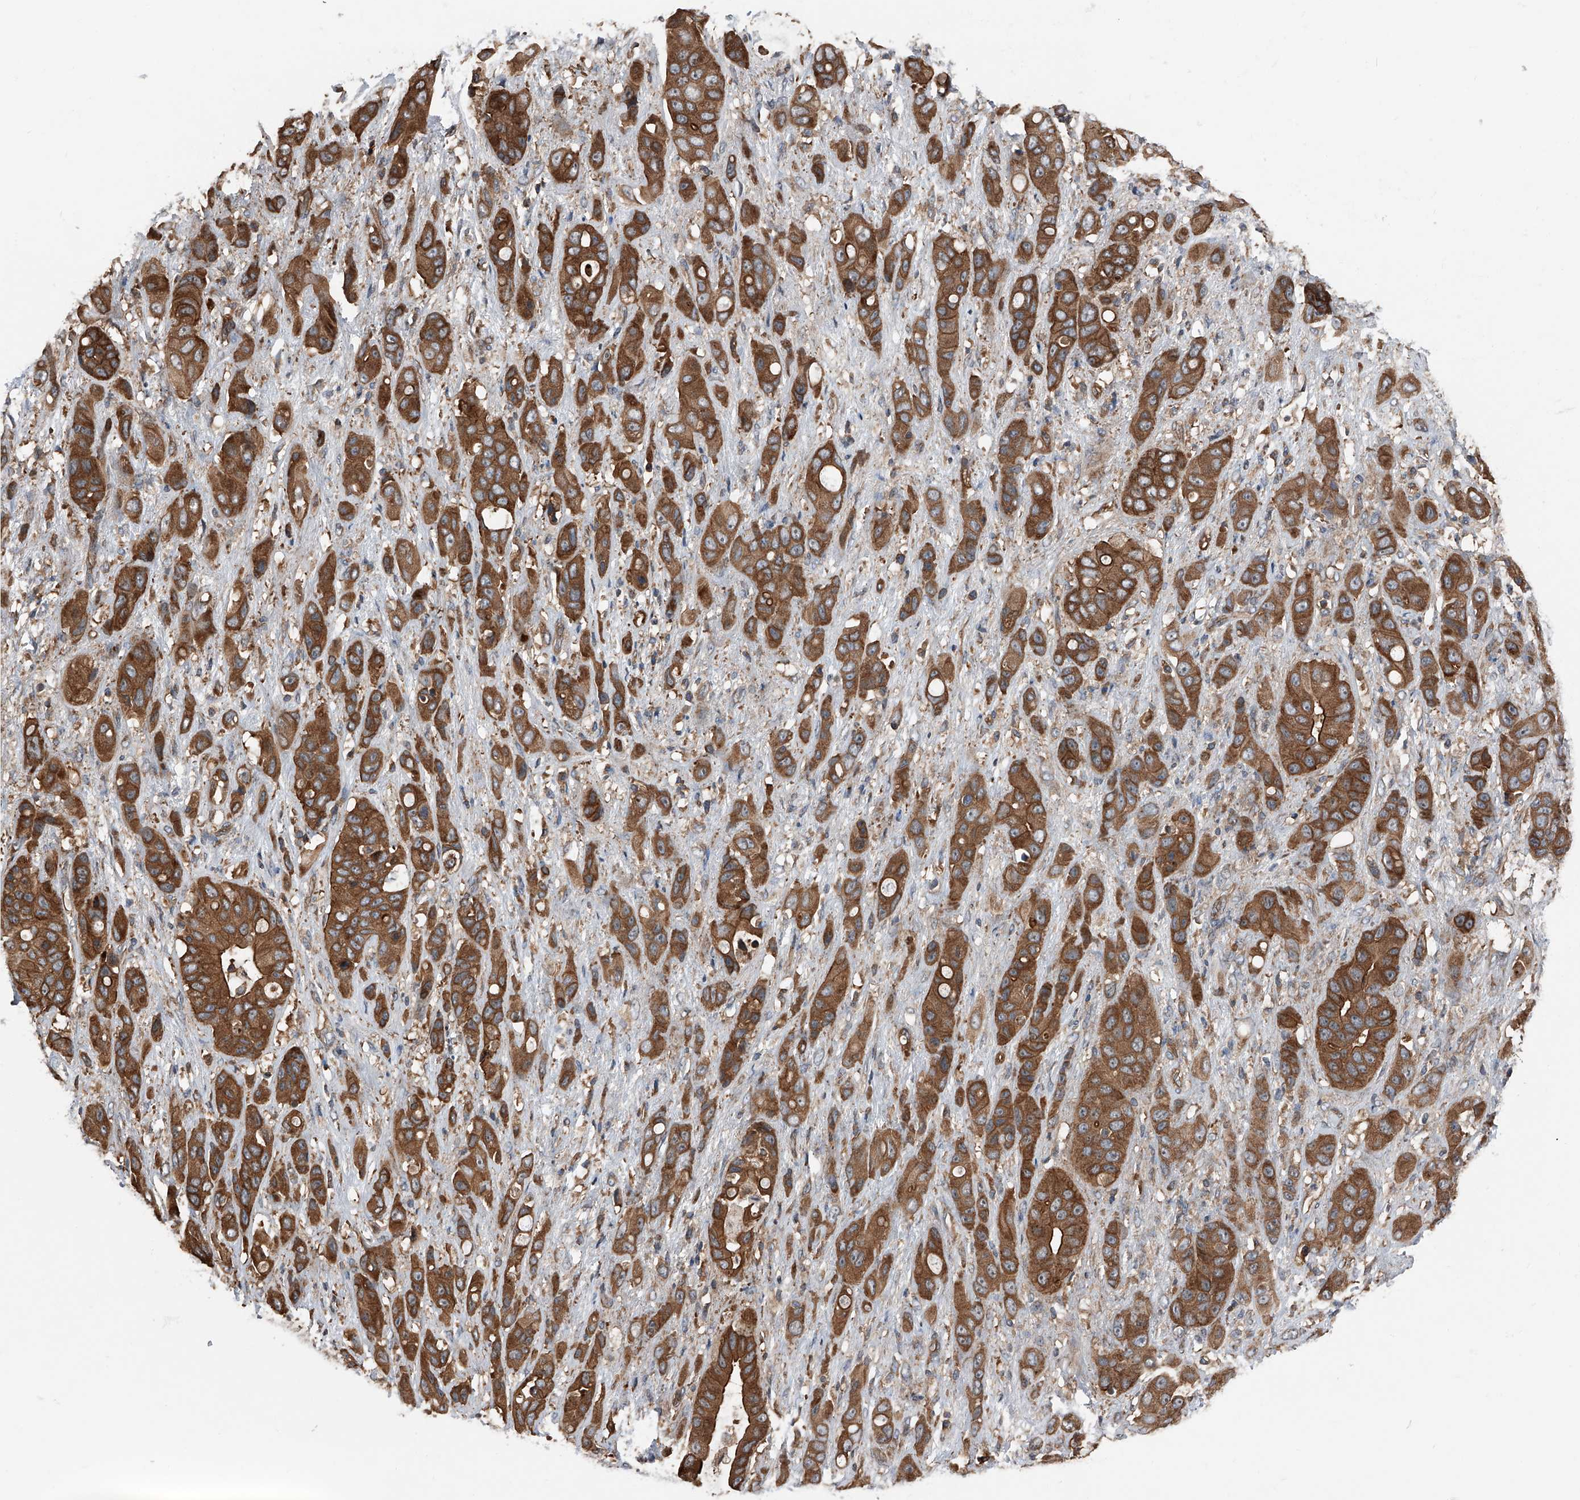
{"staining": {"intensity": "strong", "quantity": ">75%", "location": "cytoplasmic/membranous"}, "tissue": "liver cancer", "cell_type": "Tumor cells", "image_type": "cancer", "snomed": [{"axis": "morphology", "description": "Cholangiocarcinoma"}, {"axis": "topography", "description": "Liver"}], "caption": "Protein analysis of liver cancer (cholangiocarcinoma) tissue demonstrates strong cytoplasmic/membranous staining in approximately >75% of tumor cells. (DAB (3,3'-diaminobenzidine) = brown stain, brightfield microscopy at high magnification).", "gene": "KCNJ2", "patient": {"sex": "female", "age": 52}}